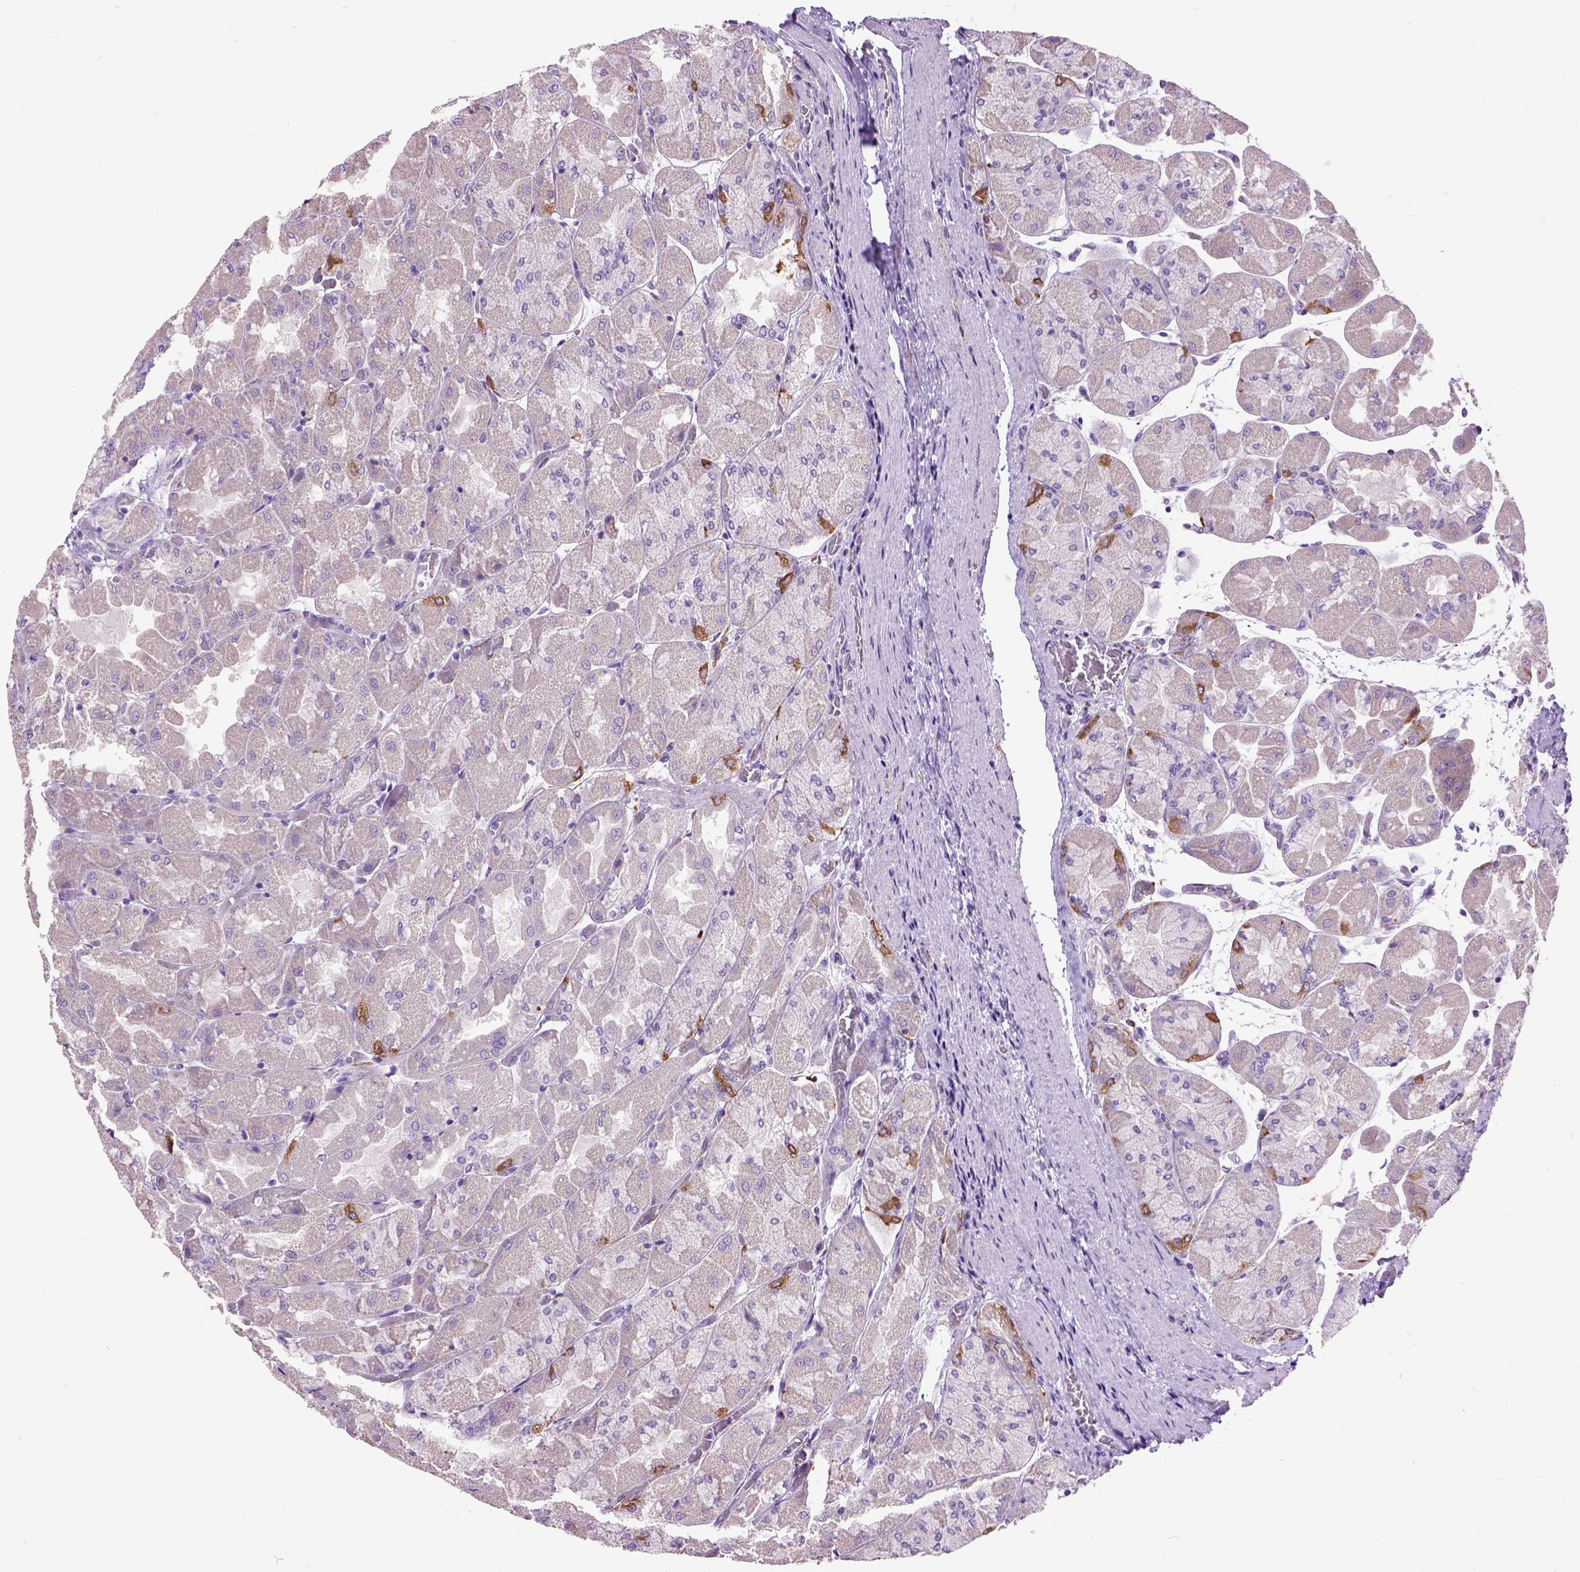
{"staining": {"intensity": "moderate", "quantity": "<25%", "location": "cytoplasmic/membranous"}, "tissue": "stomach", "cell_type": "Glandular cells", "image_type": "normal", "snomed": [{"axis": "morphology", "description": "Normal tissue, NOS"}, {"axis": "topography", "description": "Stomach"}], "caption": "Stomach stained with immunohistochemistry (IHC) shows moderate cytoplasmic/membranous staining in approximately <25% of glandular cells.", "gene": "MAPT", "patient": {"sex": "female", "age": 61}}